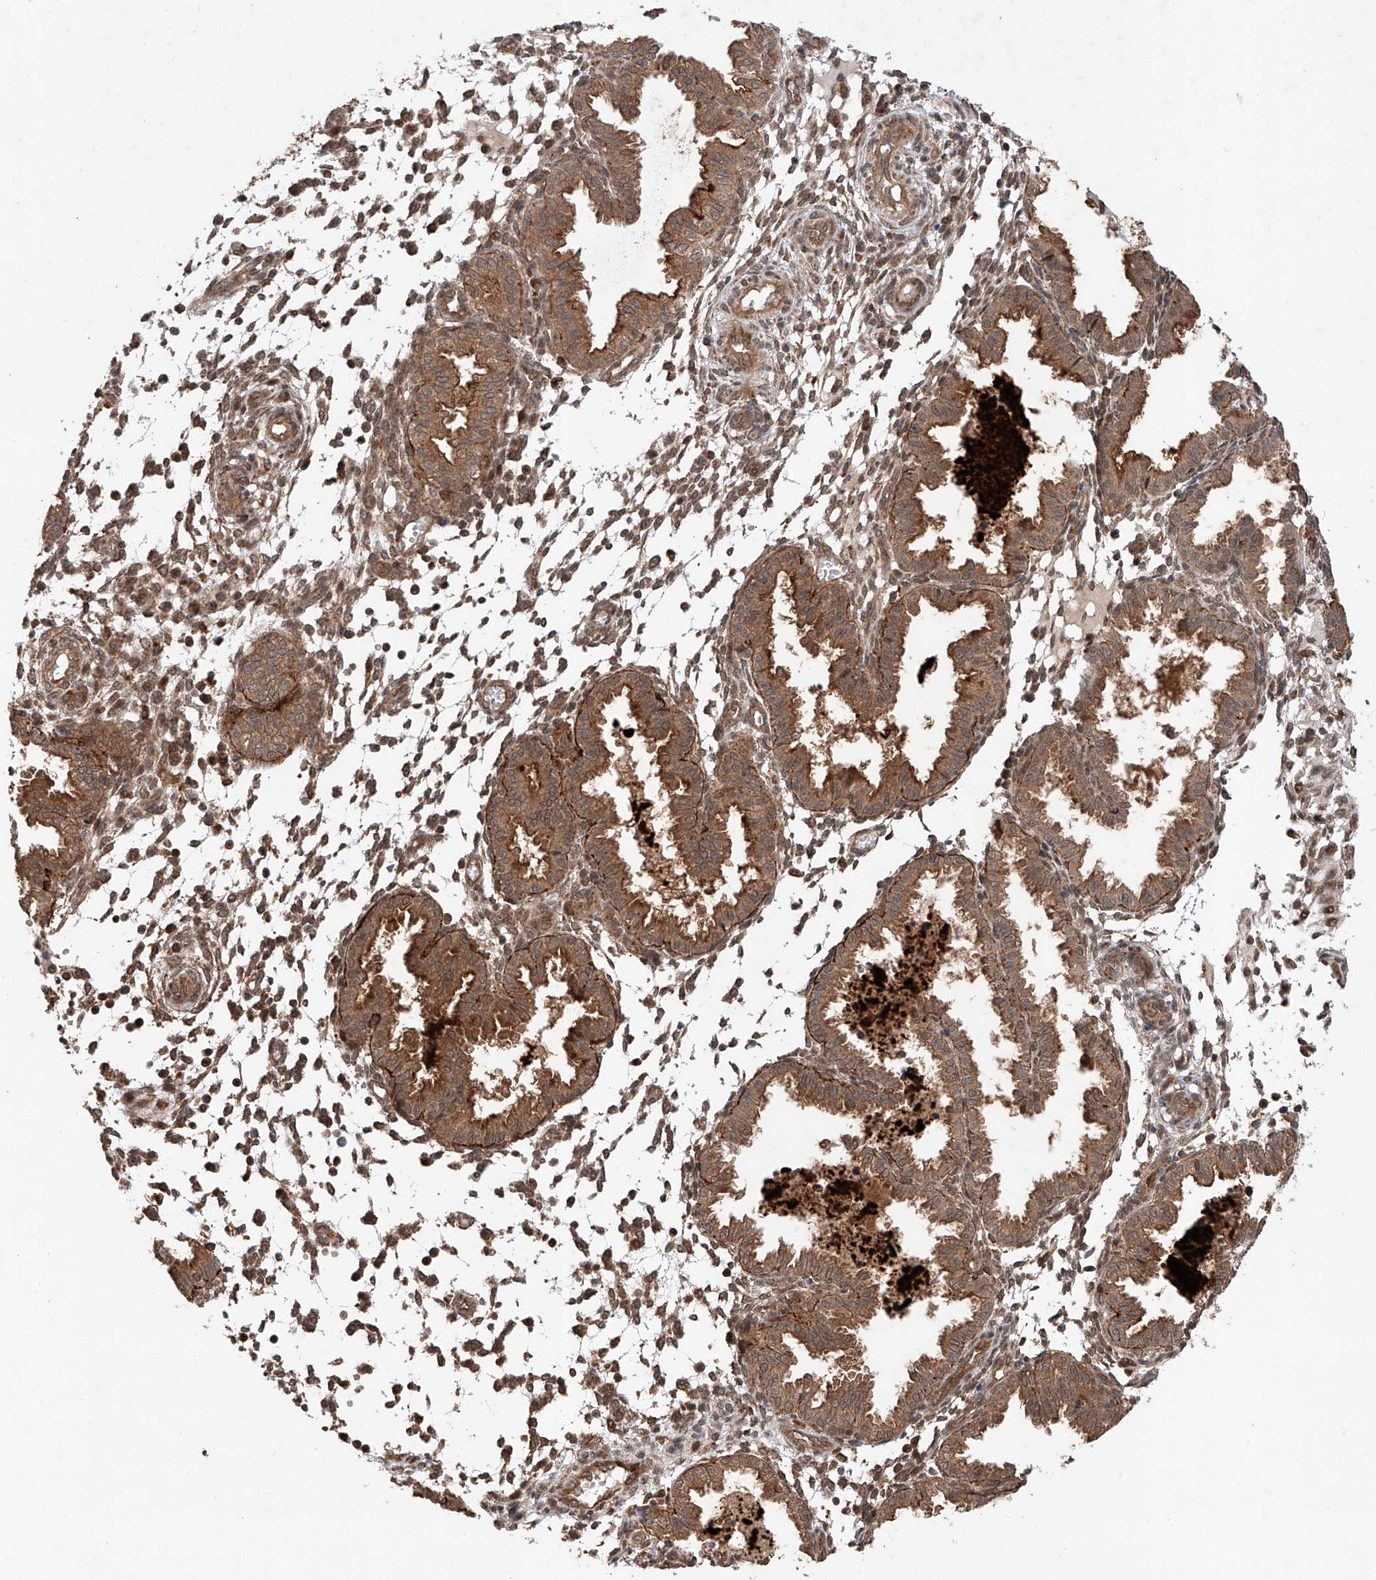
{"staining": {"intensity": "moderate", "quantity": "25%-75%", "location": "cytoplasmic/membranous"}, "tissue": "endometrium", "cell_type": "Cells in endometrial stroma", "image_type": "normal", "snomed": [{"axis": "morphology", "description": "Normal tissue, NOS"}, {"axis": "topography", "description": "Endometrium"}], "caption": "This photomicrograph exhibits IHC staining of unremarkable endometrium, with medium moderate cytoplasmic/membranous expression in approximately 25%-75% of cells in endometrial stroma.", "gene": "ZFP28", "patient": {"sex": "female", "age": 33}}